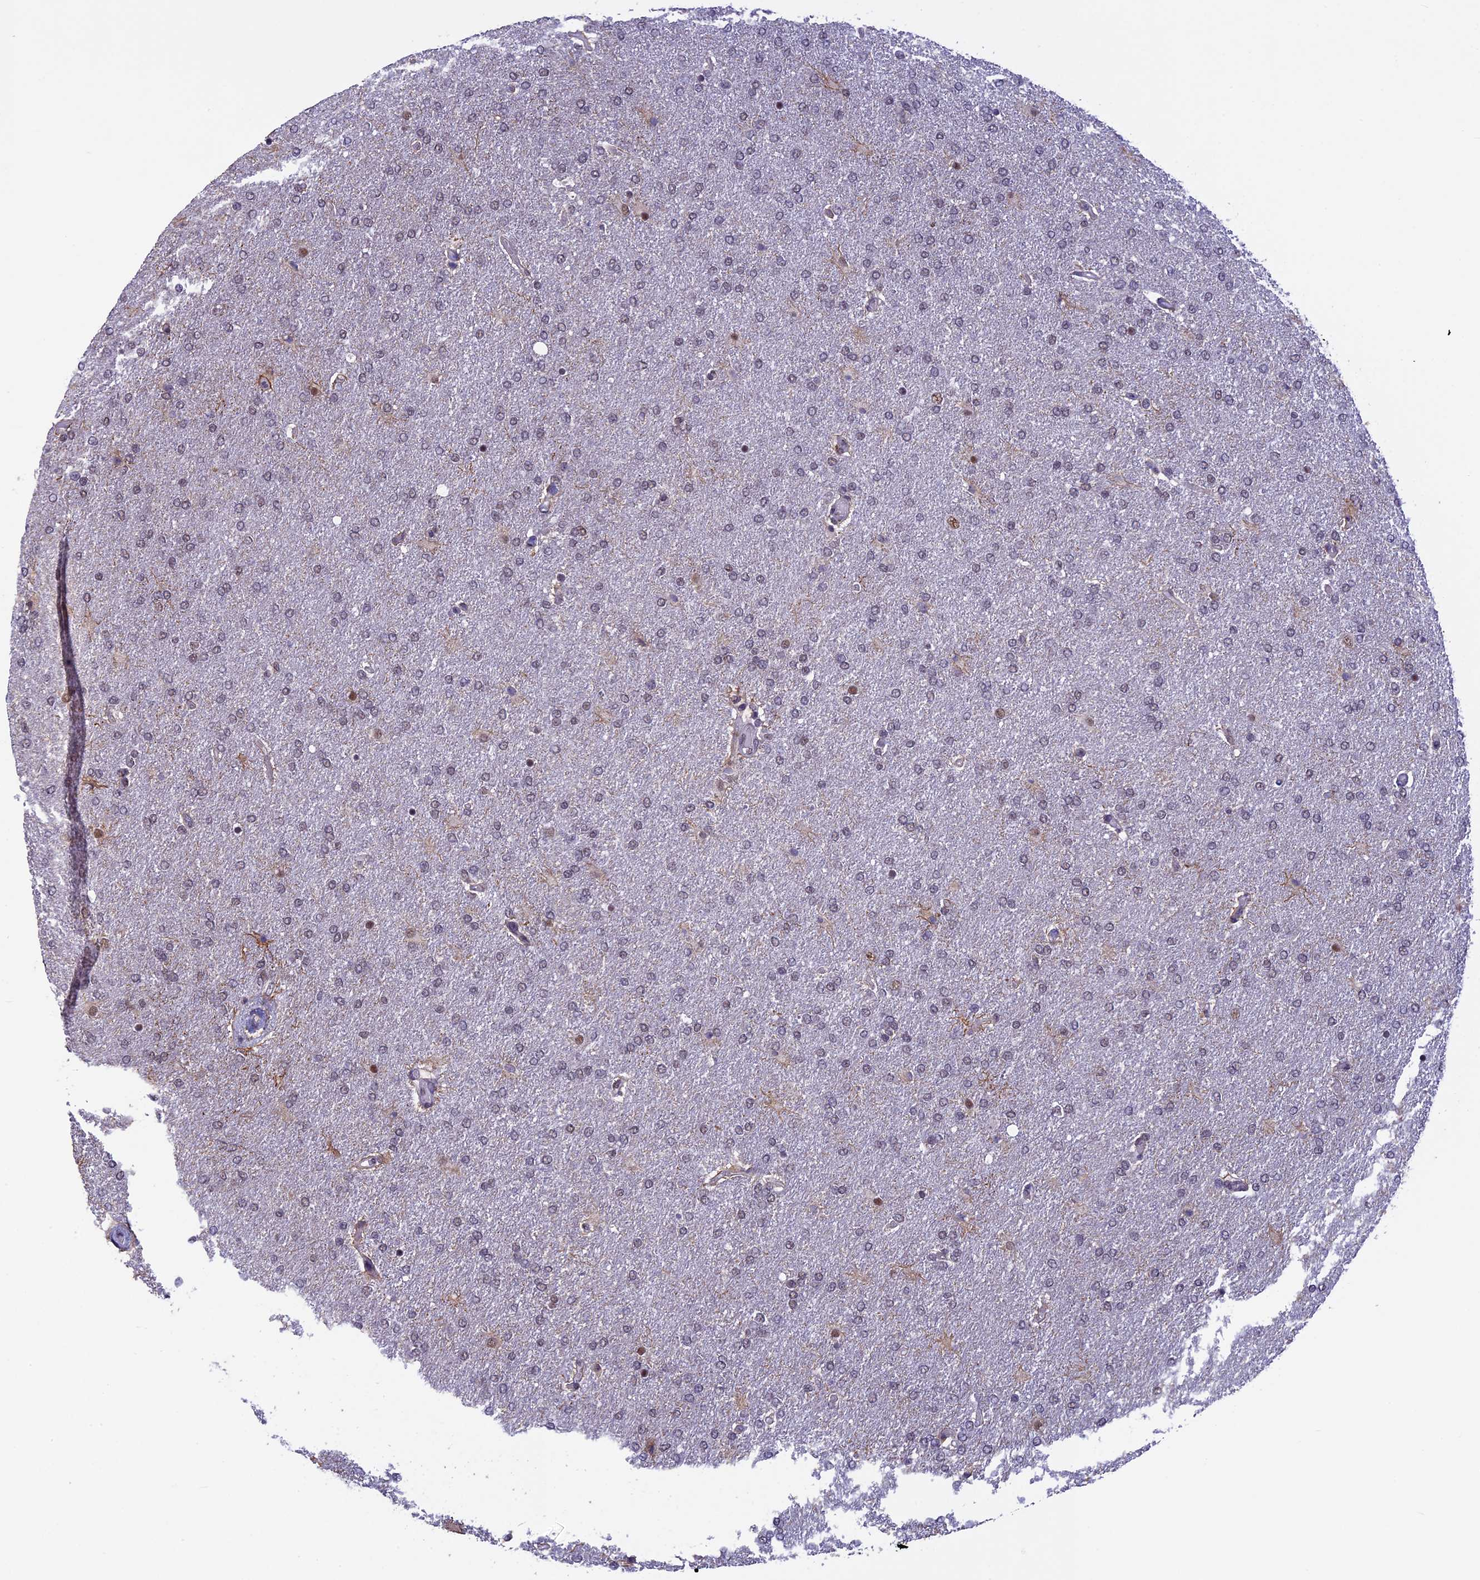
{"staining": {"intensity": "weak", "quantity": "<25%", "location": "nuclear"}, "tissue": "glioma", "cell_type": "Tumor cells", "image_type": "cancer", "snomed": [{"axis": "morphology", "description": "Glioma, malignant, High grade"}, {"axis": "topography", "description": "Brain"}], "caption": "The immunohistochemistry (IHC) histopathology image has no significant positivity in tumor cells of malignant glioma (high-grade) tissue.", "gene": "RNF40", "patient": {"sex": "male", "age": 72}}